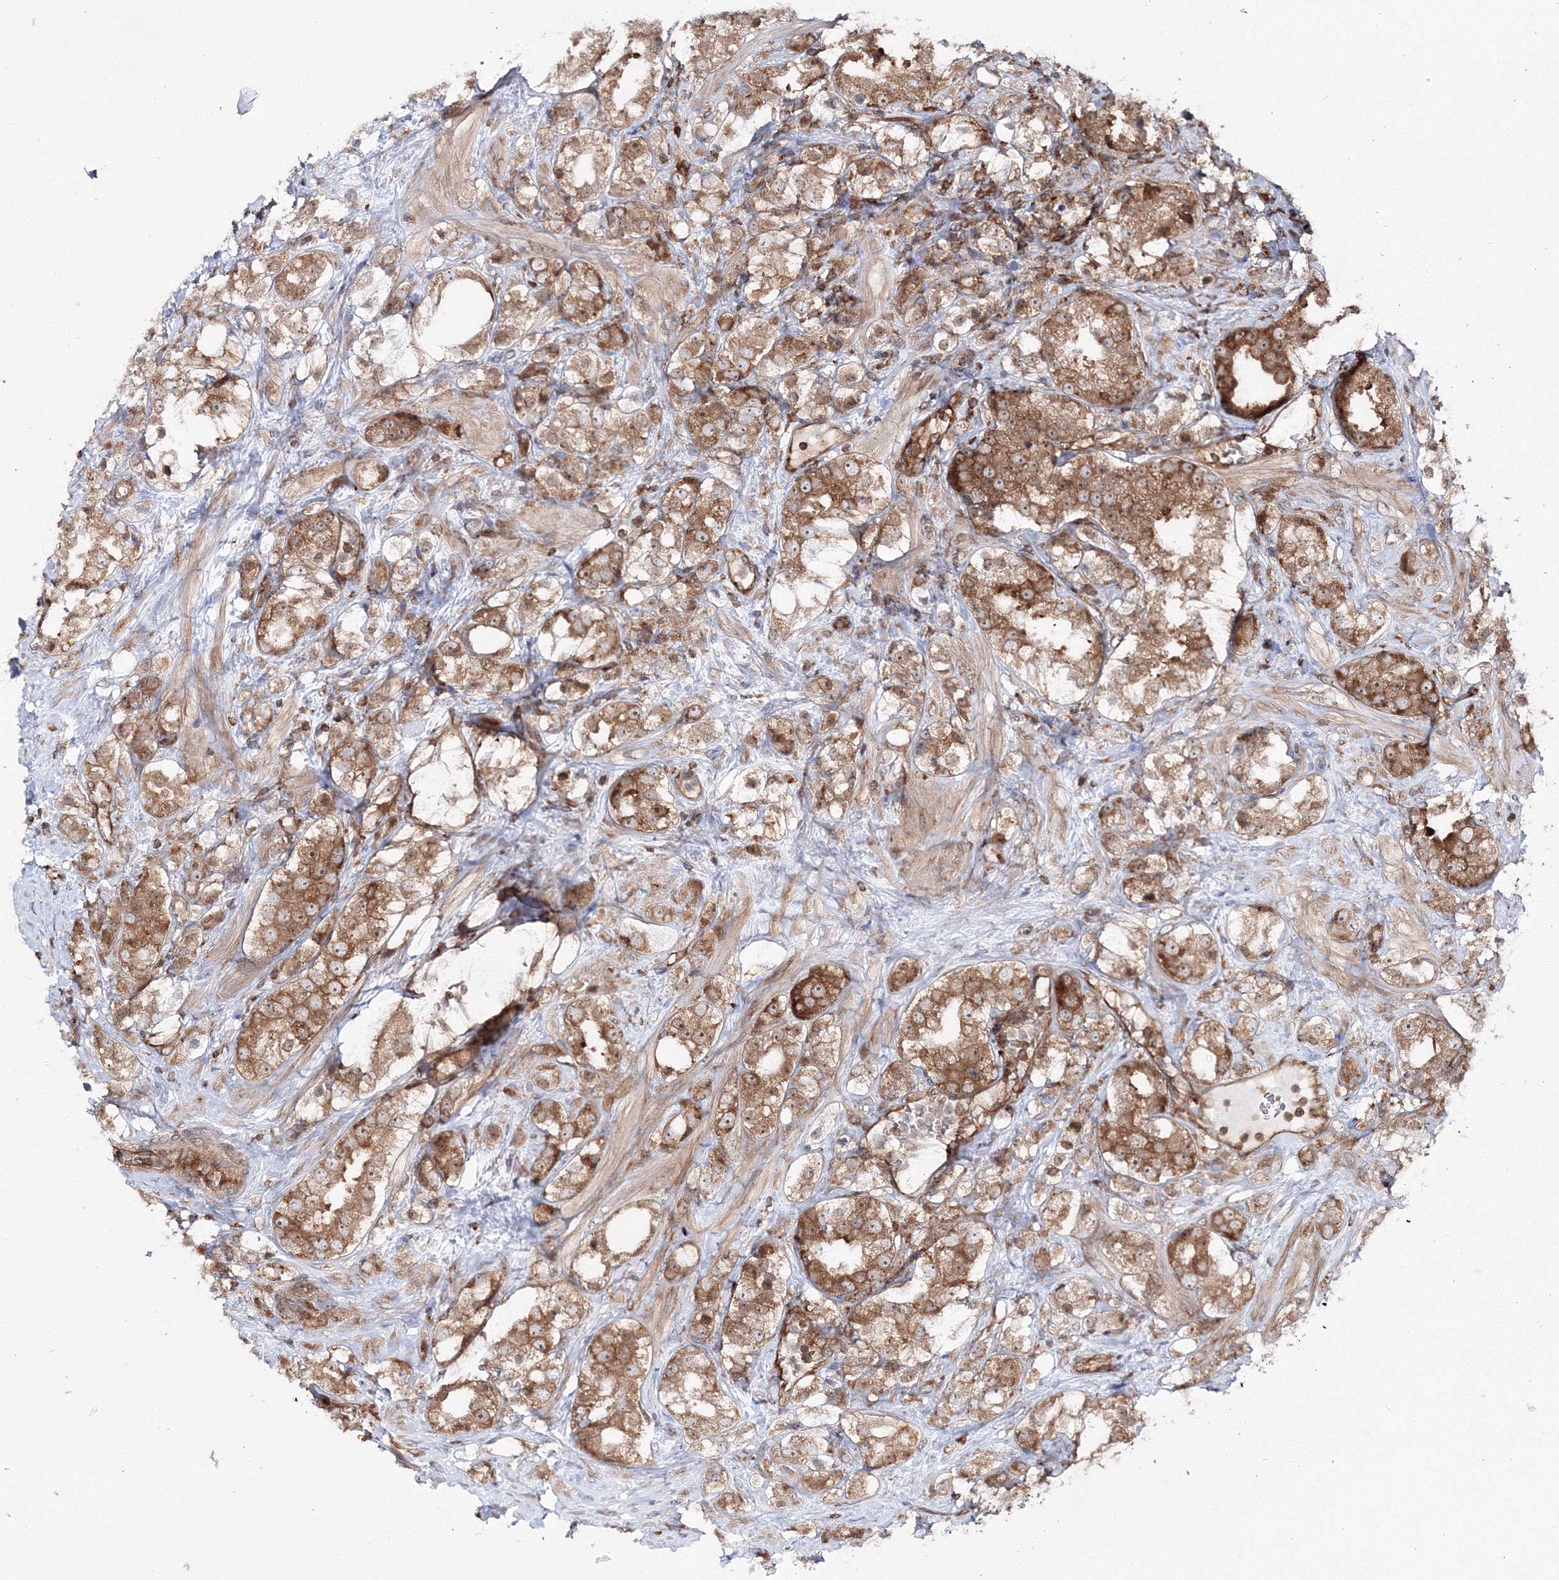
{"staining": {"intensity": "moderate", "quantity": ">75%", "location": "cytoplasmic/membranous"}, "tissue": "prostate cancer", "cell_type": "Tumor cells", "image_type": "cancer", "snomed": [{"axis": "morphology", "description": "Adenocarcinoma, NOS"}, {"axis": "topography", "description": "Prostate"}], "caption": "Prostate cancer (adenocarcinoma) stained with a protein marker demonstrates moderate staining in tumor cells.", "gene": "HARS1", "patient": {"sex": "male", "age": 79}}